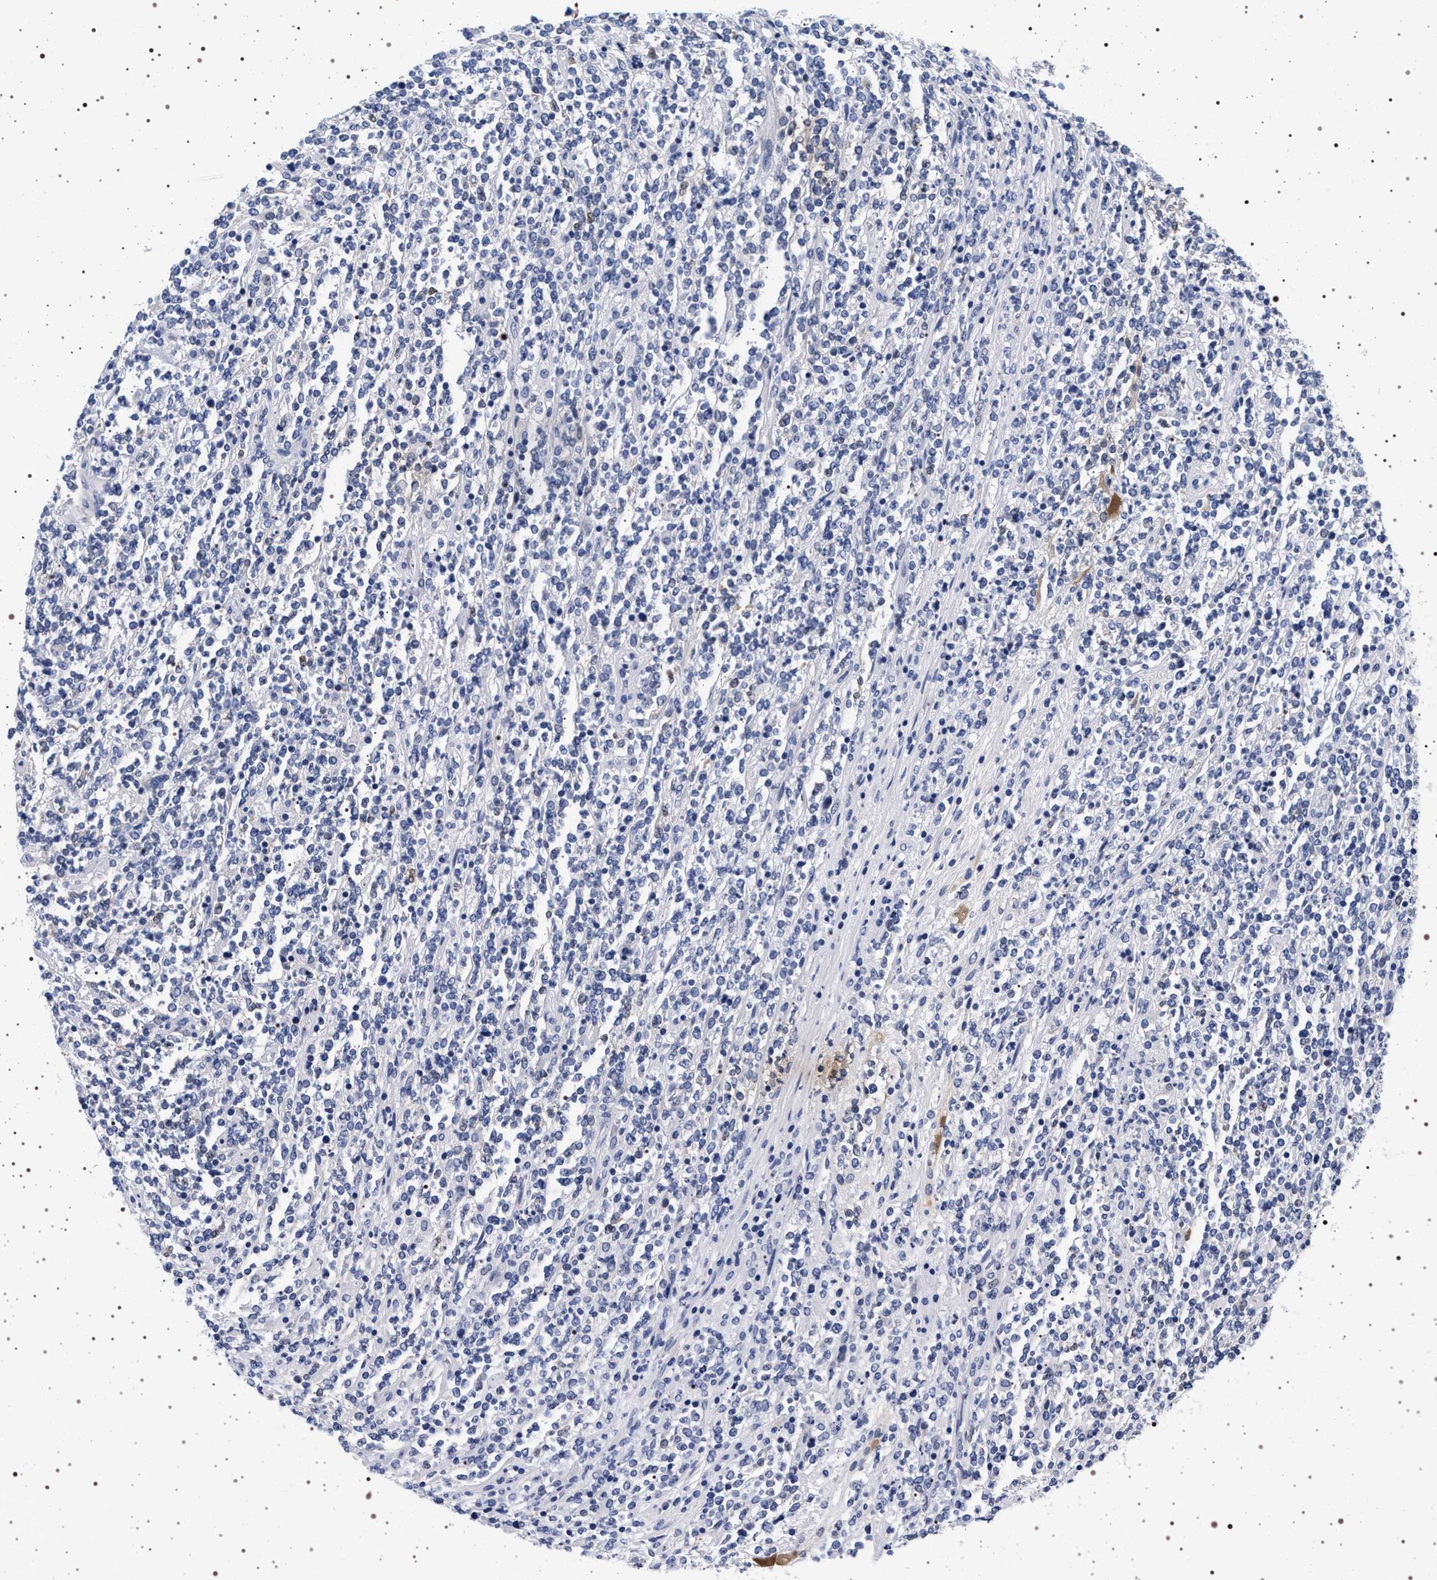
{"staining": {"intensity": "negative", "quantity": "none", "location": "none"}, "tissue": "lymphoma", "cell_type": "Tumor cells", "image_type": "cancer", "snomed": [{"axis": "morphology", "description": "Malignant lymphoma, non-Hodgkin's type, High grade"}, {"axis": "topography", "description": "Soft tissue"}], "caption": "Protein analysis of lymphoma shows no significant expression in tumor cells. The staining is performed using DAB (3,3'-diaminobenzidine) brown chromogen with nuclei counter-stained in using hematoxylin.", "gene": "MAPK10", "patient": {"sex": "male", "age": 18}}